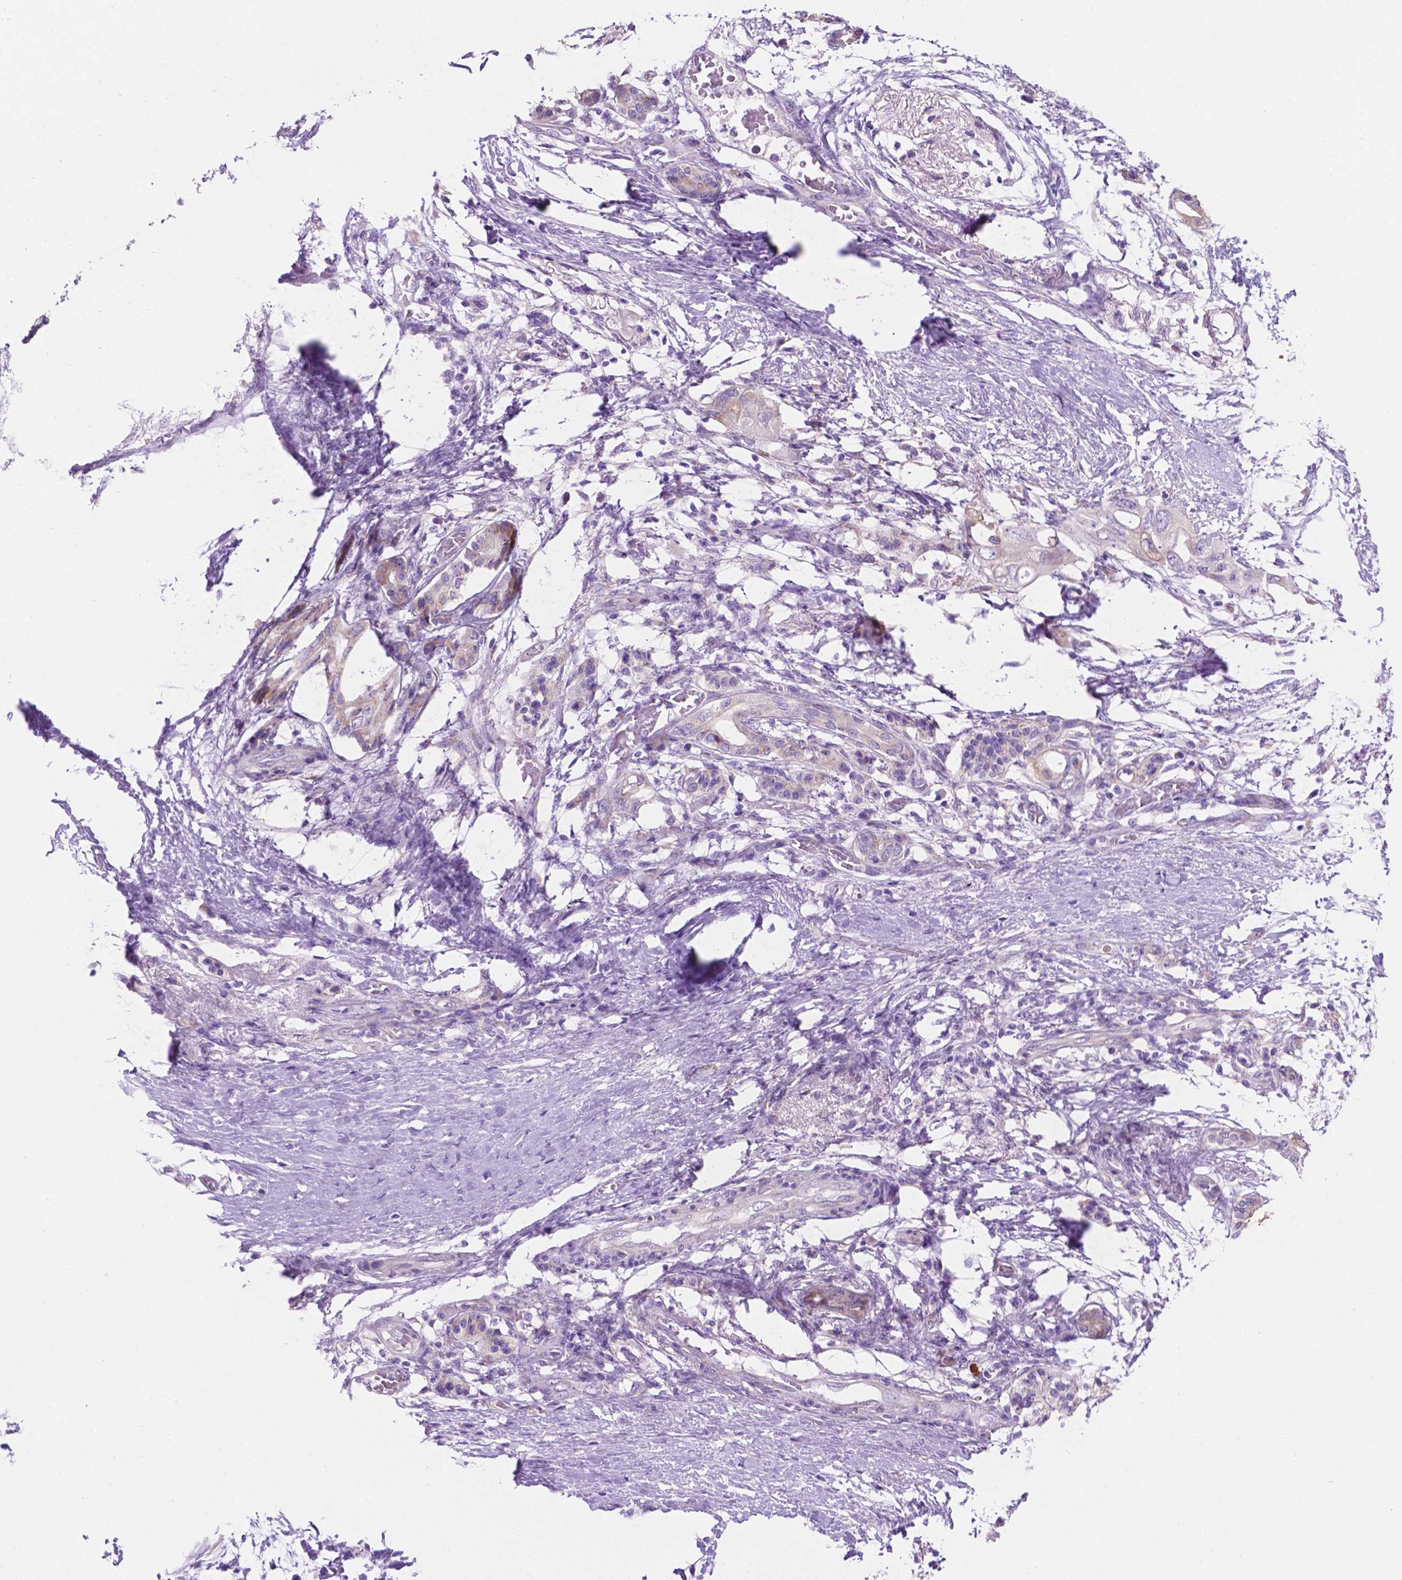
{"staining": {"intensity": "weak", "quantity": "<25%", "location": "cytoplasmic/membranous"}, "tissue": "pancreatic cancer", "cell_type": "Tumor cells", "image_type": "cancer", "snomed": [{"axis": "morphology", "description": "Adenocarcinoma, NOS"}, {"axis": "topography", "description": "Pancreas"}], "caption": "This is a micrograph of IHC staining of pancreatic cancer, which shows no expression in tumor cells. (IHC, brightfield microscopy, high magnification).", "gene": "CEACAM7", "patient": {"sex": "female", "age": 72}}